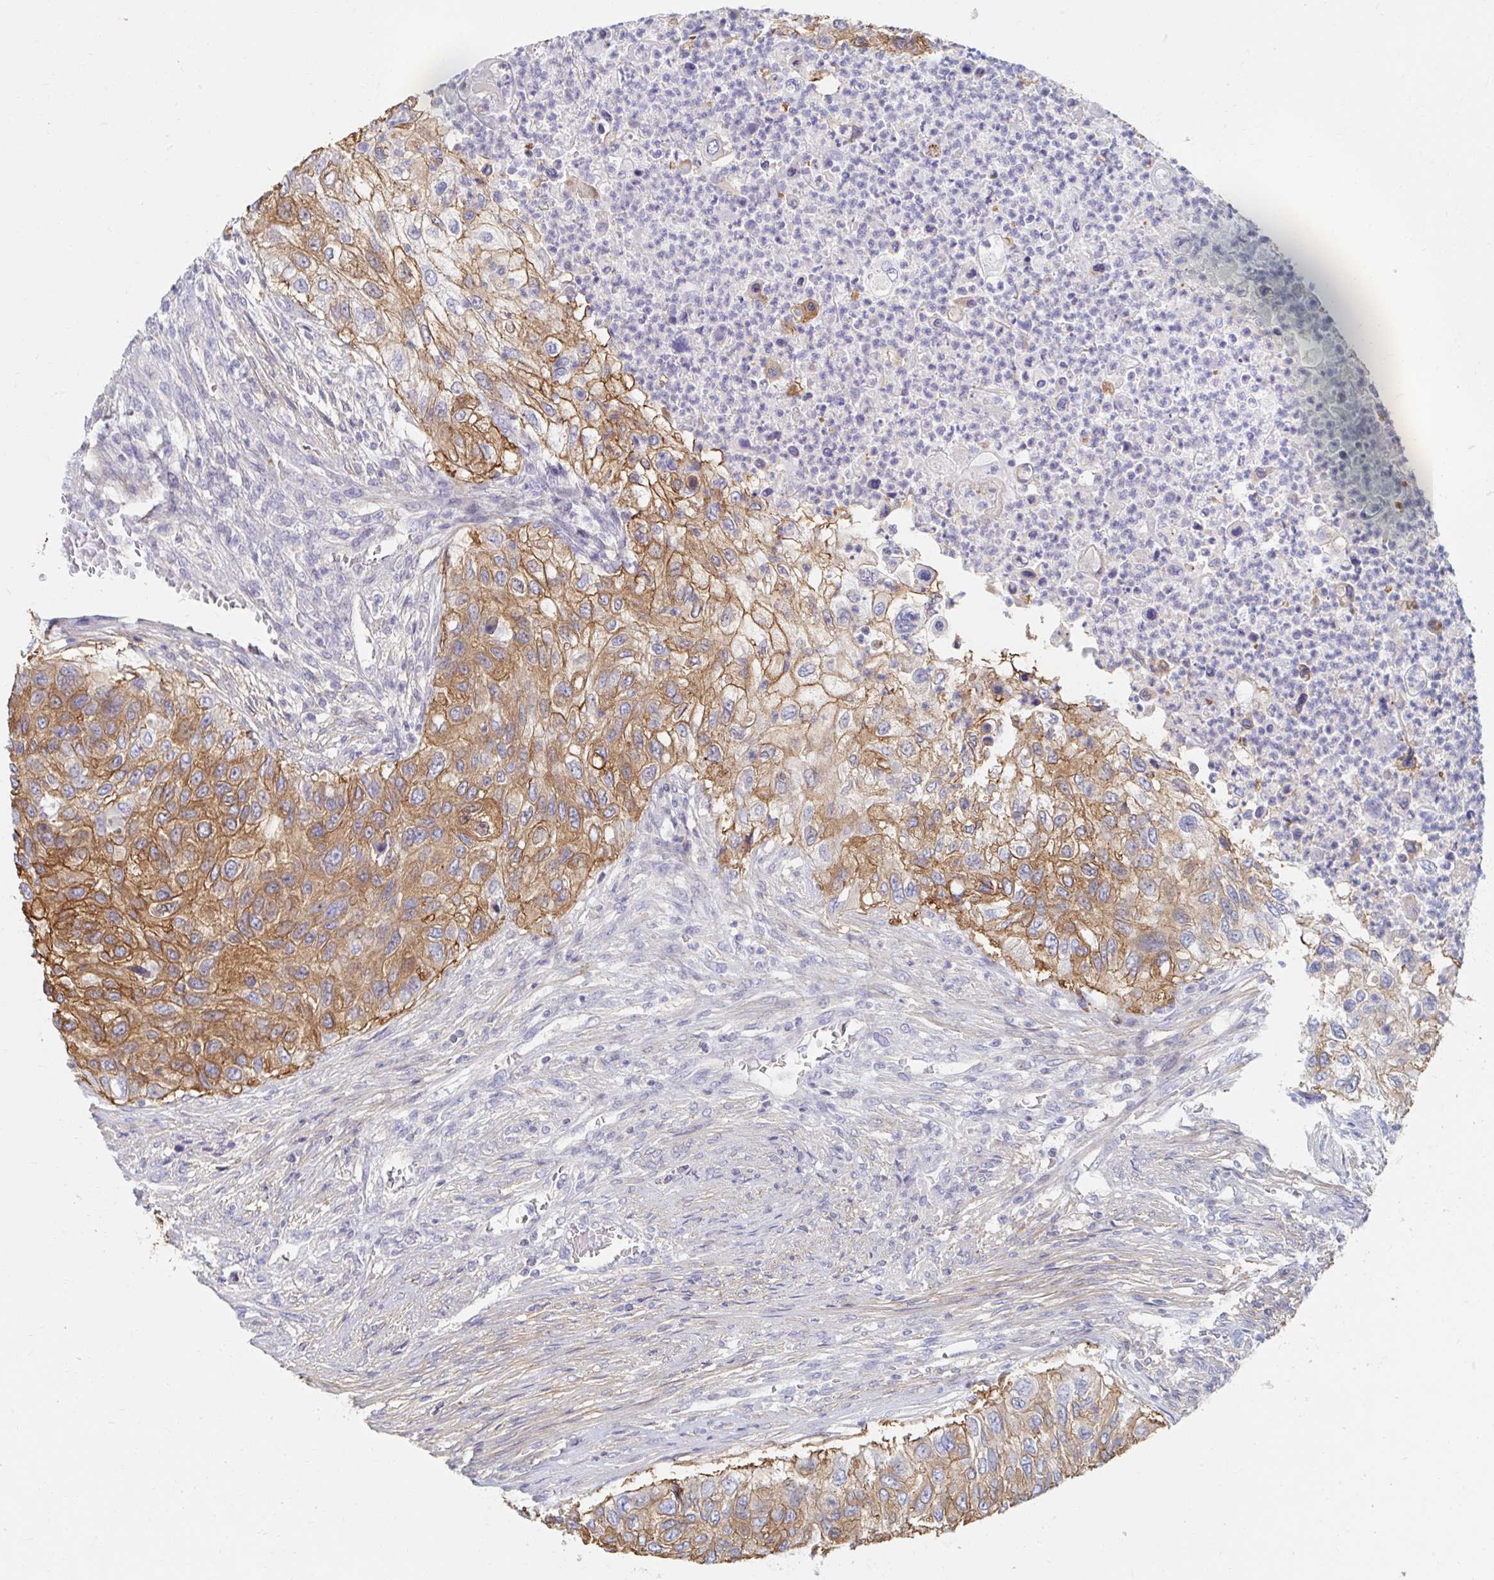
{"staining": {"intensity": "moderate", "quantity": ">75%", "location": "cytoplasmic/membranous"}, "tissue": "urothelial cancer", "cell_type": "Tumor cells", "image_type": "cancer", "snomed": [{"axis": "morphology", "description": "Urothelial carcinoma, High grade"}, {"axis": "topography", "description": "Urinary bladder"}], "caption": "A high-resolution micrograph shows immunohistochemistry staining of urothelial cancer, which reveals moderate cytoplasmic/membranous expression in approximately >75% of tumor cells.", "gene": "MYLK2", "patient": {"sex": "female", "age": 60}}